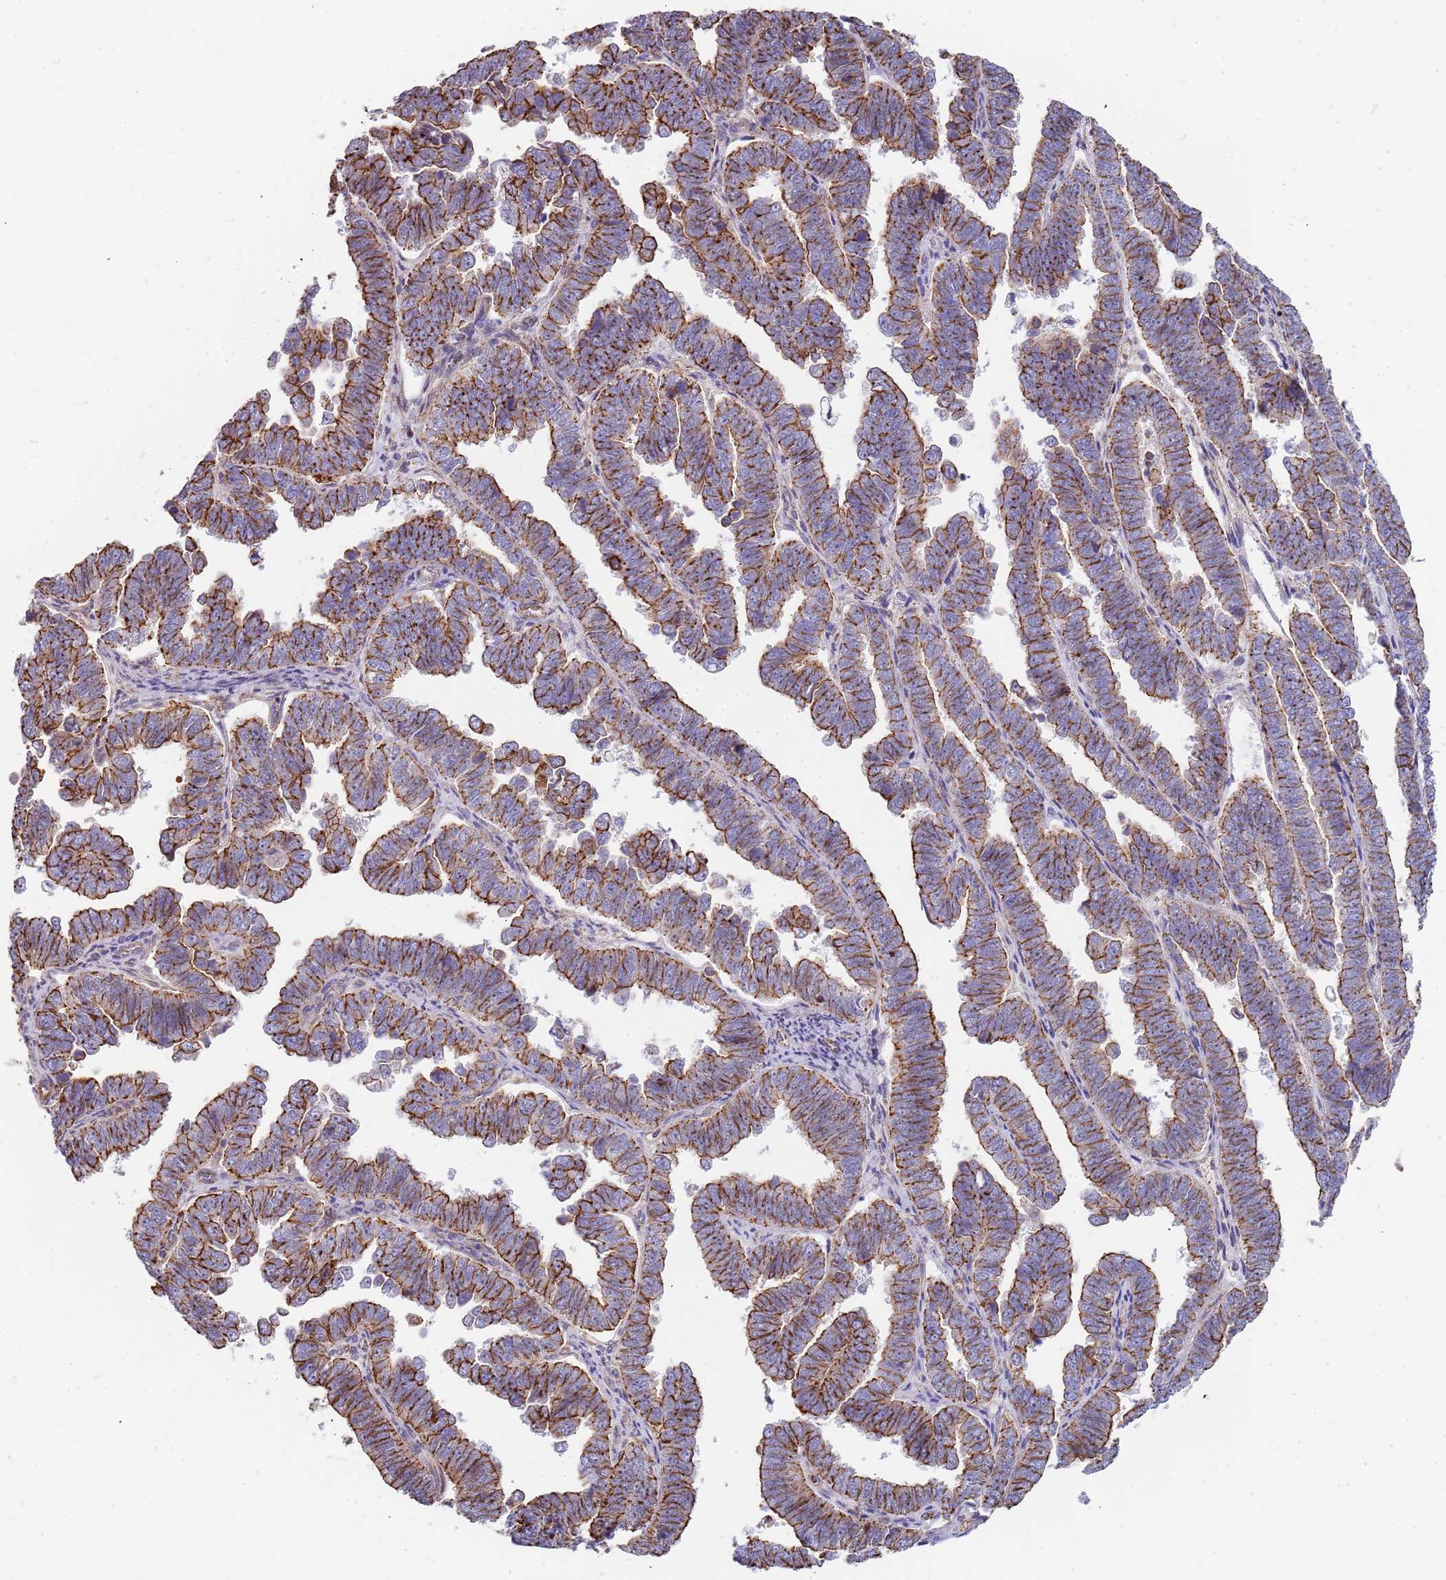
{"staining": {"intensity": "strong", "quantity": ">75%", "location": "cytoplasmic/membranous"}, "tissue": "endometrial cancer", "cell_type": "Tumor cells", "image_type": "cancer", "snomed": [{"axis": "morphology", "description": "Adenocarcinoma, NOS"}, {"axis": "topography", "description": "Endometrium"}], "caption": "The histopathology image shows staining of endometrial cancer (adenocarcinoma), revealing strong cytoplasmic/membranous protein staining (brown color) within tumor cells. (DAB (3,3'-diaminobenzidine) IHC, brown staining for protein, blue staining for nuclei).", "gene": "GFRAL", "patient": {"sex": "female", "age": 75}}